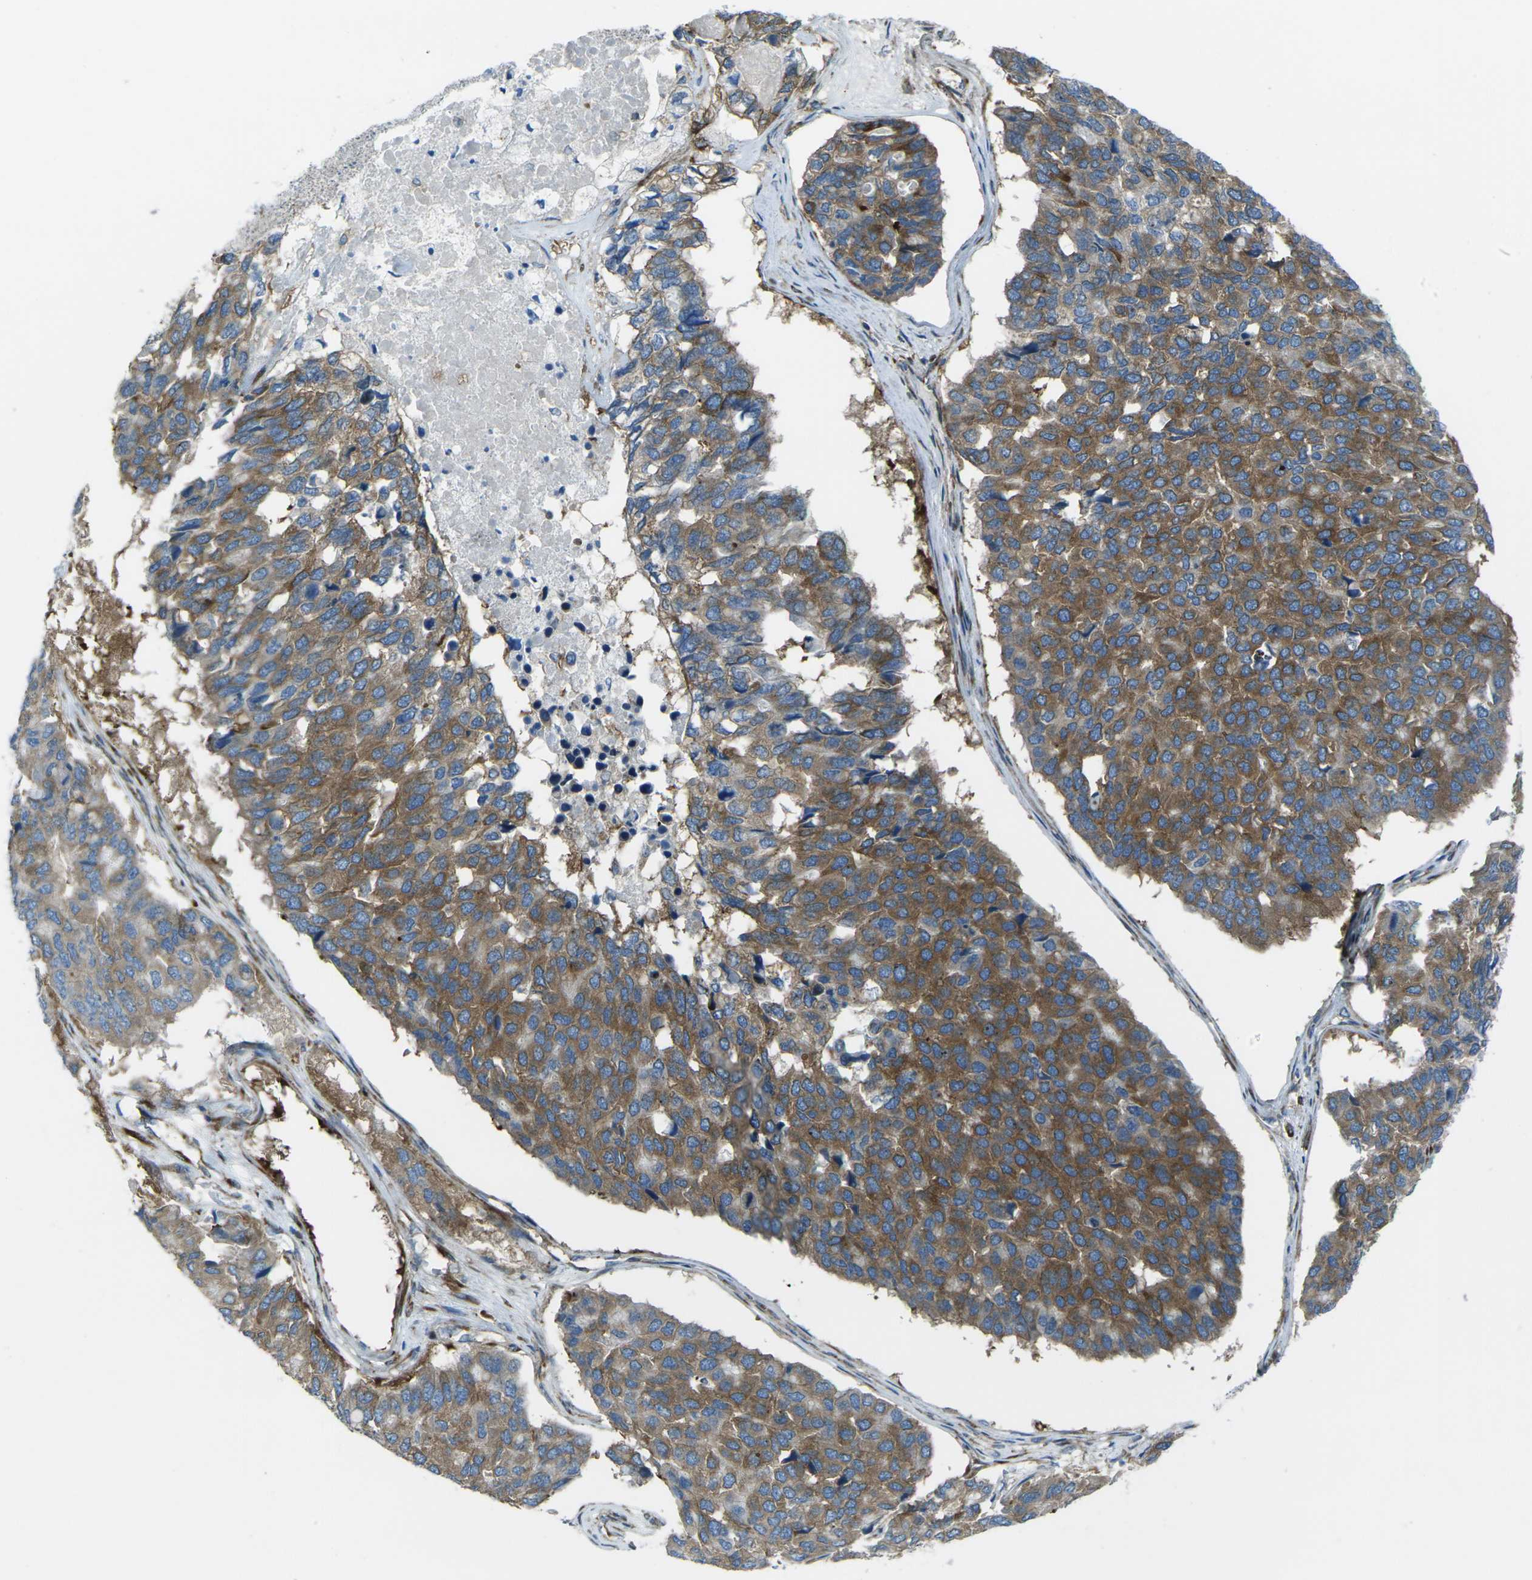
{"staining": {"intensity": "moderate", "quantity": ">75%", "location": "cytoplasmic/membranous"}, "tissue": "pancreatic cancer", "cell_type": "Tumor cells", "image_type": "cancer", "snomed": [{"axis": "morphology", "description": "Adenocarcinoma, NOS"}, {"axis": "topography", "description": "Pancreas"}], "caption": "The immunohistochemical stain labels moderate cytoplasmic/membranous staining in tumor cells of pancreatic cancer (adenocarcinoma) tissue.", "gene": "CELSR2", "patient": {"sex": "male", "age": 50}}